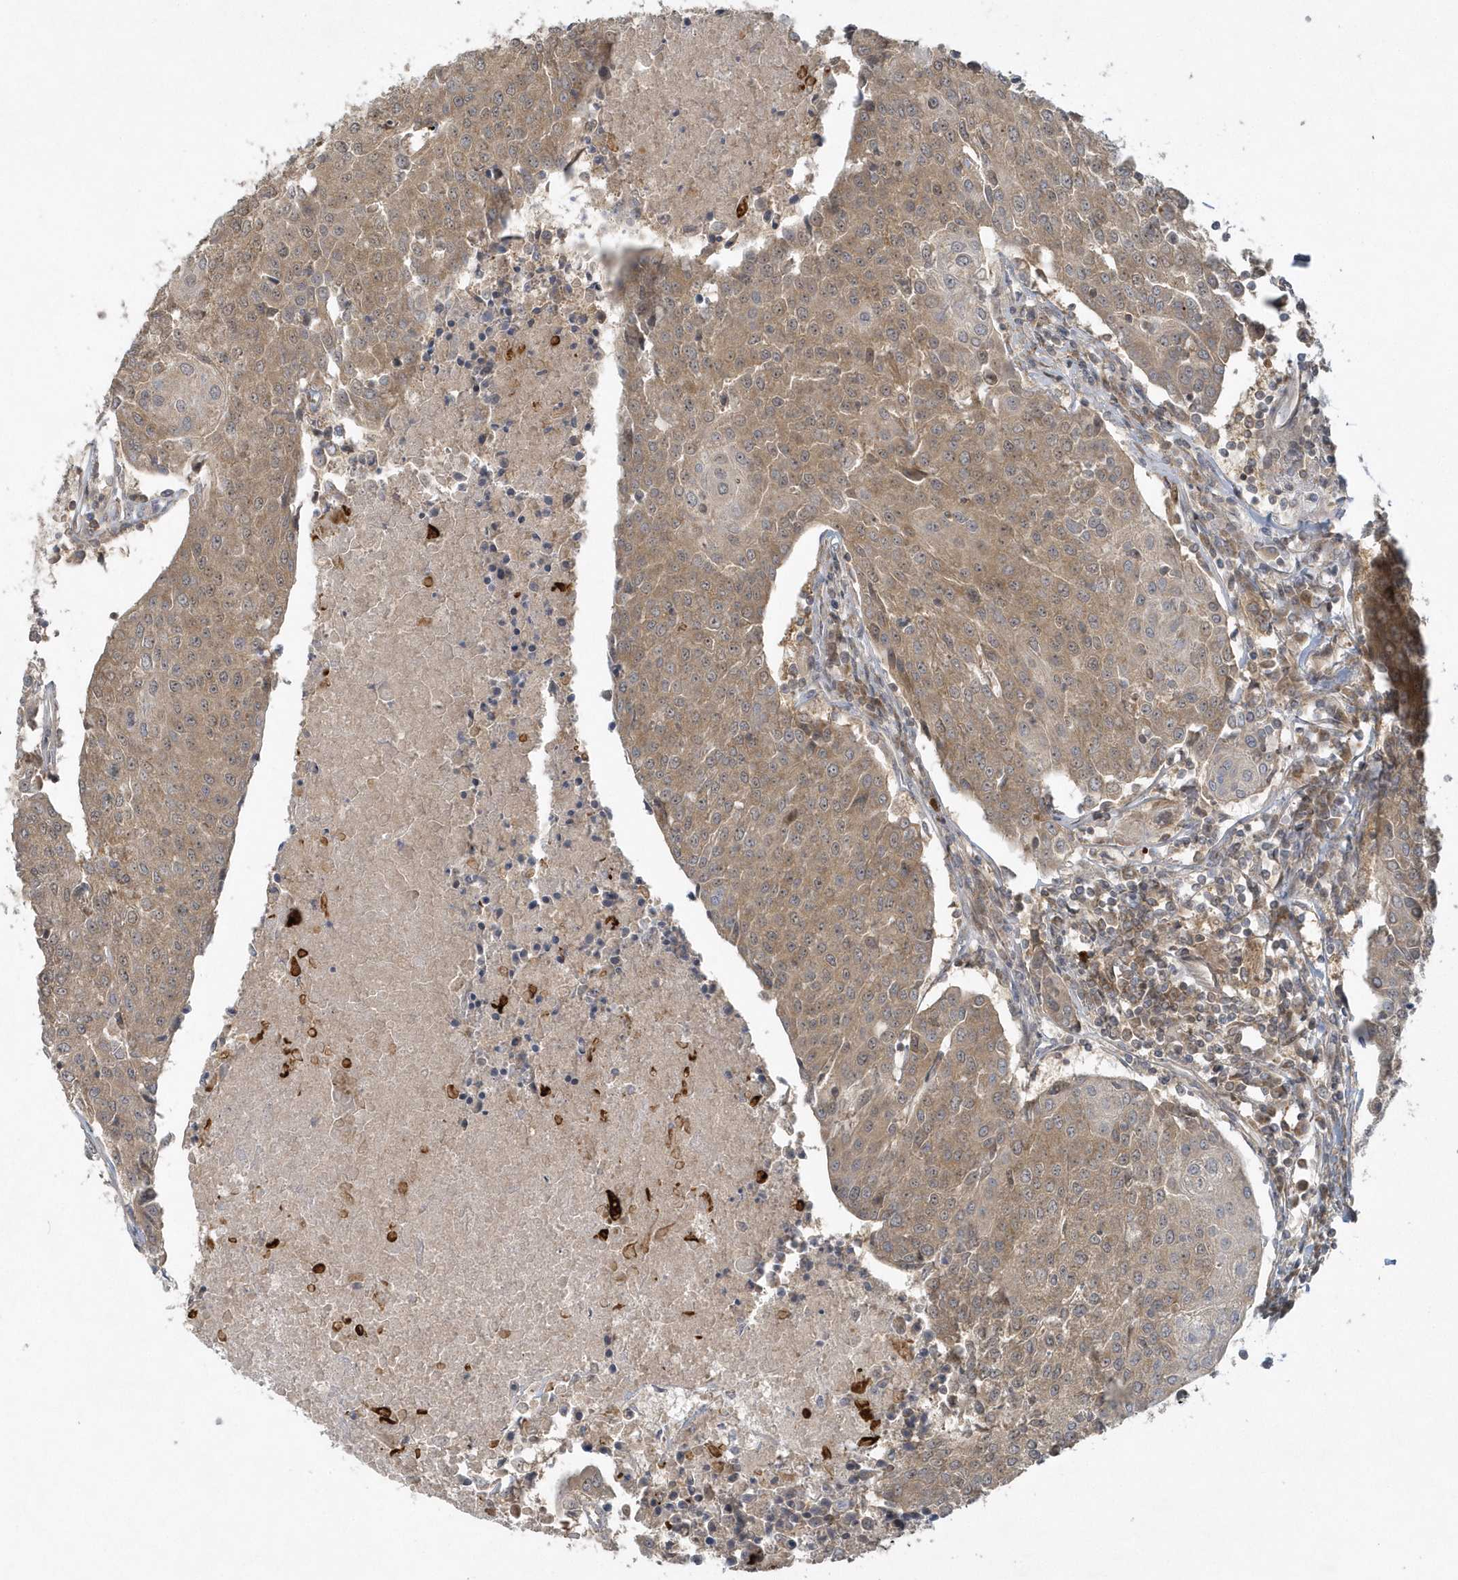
{"staining": {"intensity": "moderate", "quantity": ">75%", "location": "cytoplasmic/membranous"}, "tissue": "urothelial cancer", "cell_type": "Tumor cells", "image_type": "cancer", "snomed": [{"axis": "morphology", "description": "Urothelial carcinoma, High grade"}, {"axis": "topography", "description": "Urinary bladder"}], "caption": "Urothelial cancer stained for a protein (brown) exhibits moderate cytoplasmic/membranous positive expression in about >75% of tumor cells.", "gene": "THG1L", "patient": {"sex": "female", "age": 85}}